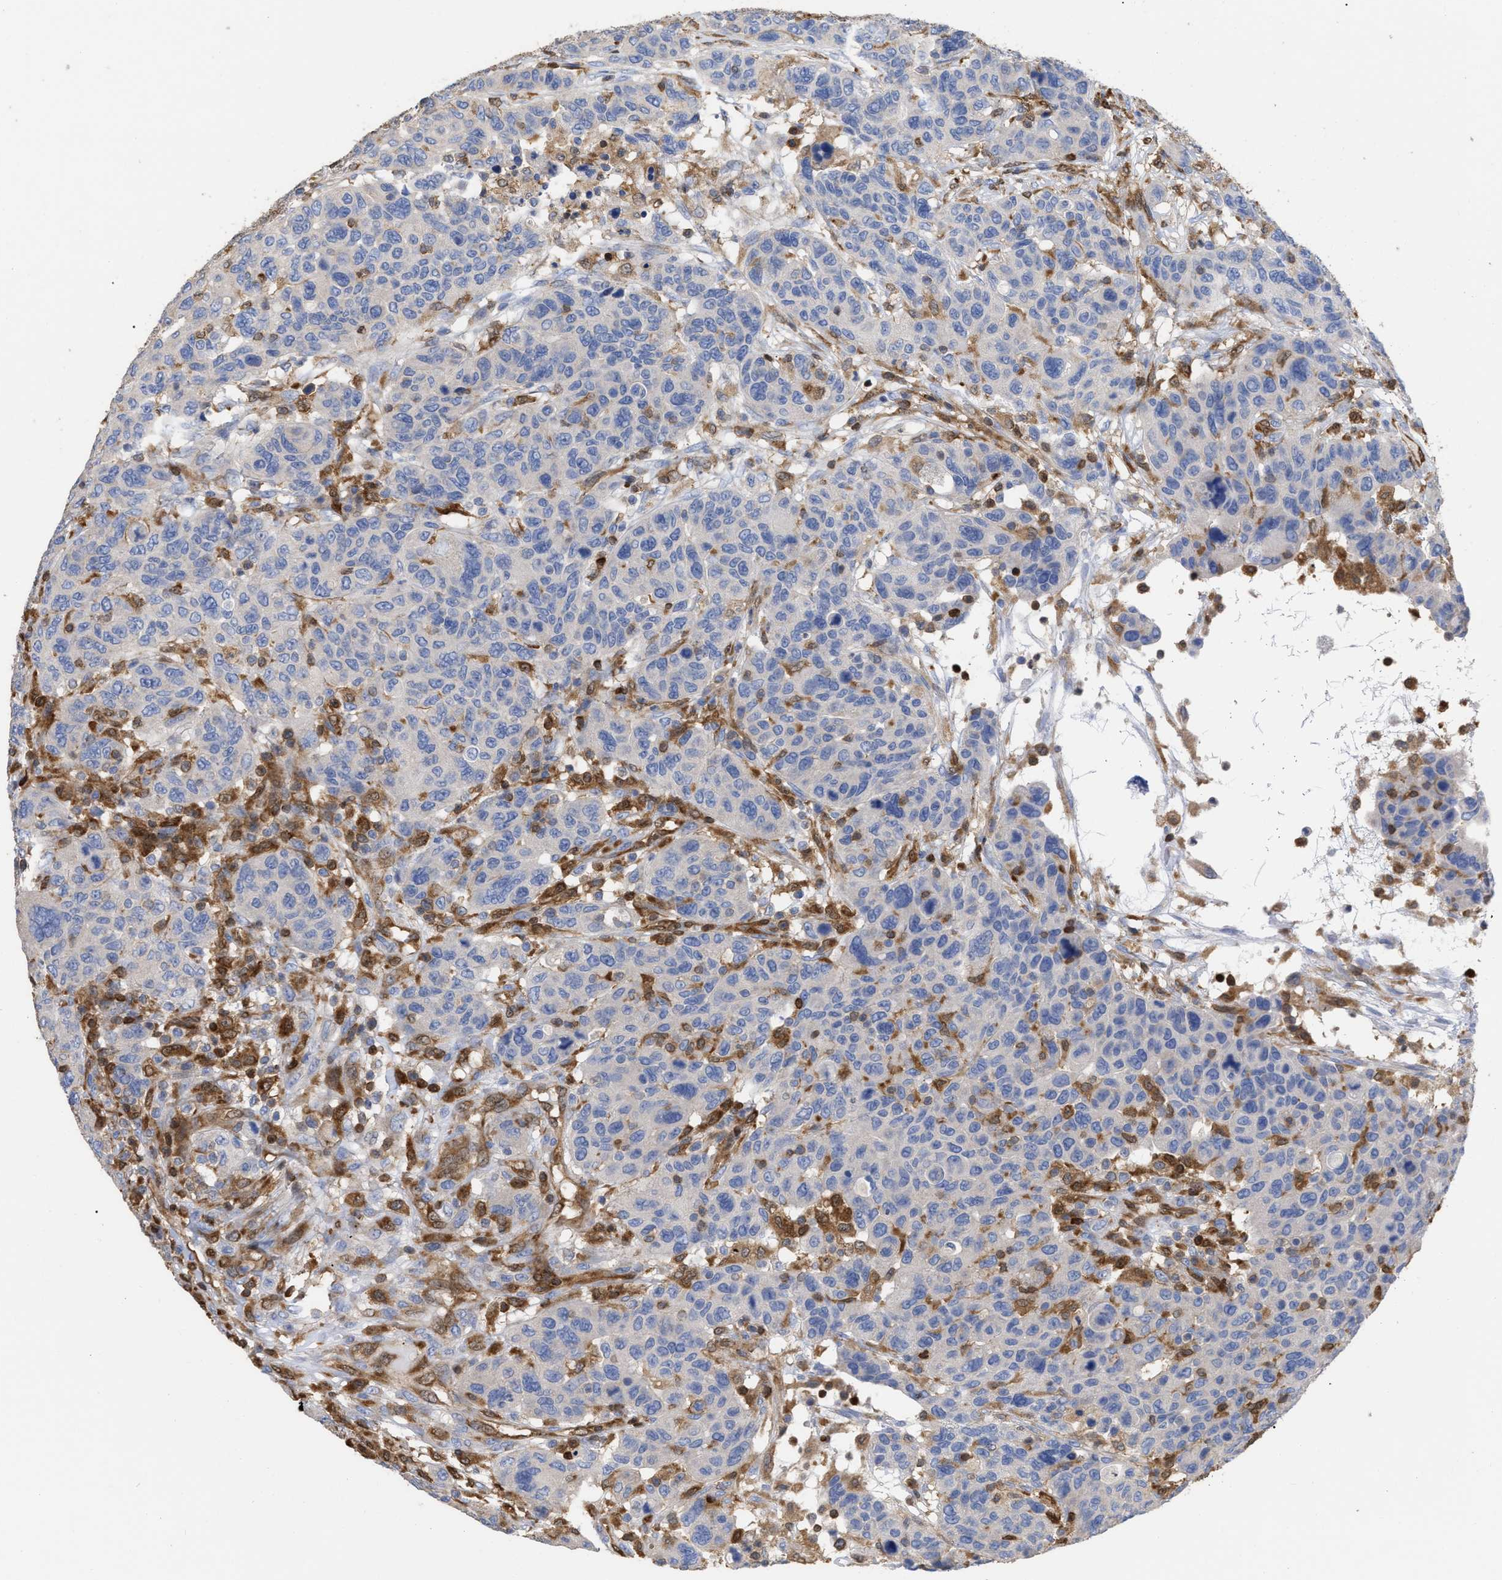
{"staining": {"intensity": "negative", "quantity": "none", "location": "none"}, "tissue": "breast cancer", "cell_type": "Tumor cells", "image_type": "cancer", "snomed": [{"axis": "morphology", "description": "Duct carcinoma"}, {"axis": "topography", "description": "Breast"}], "caption": "Immunohistochemical staining of human intraductal carcinoma (breast) reveals no significant positivity in tumor cells.", "gene": "GIMAP4", "patient": {"sex": "female", "age": 37}}